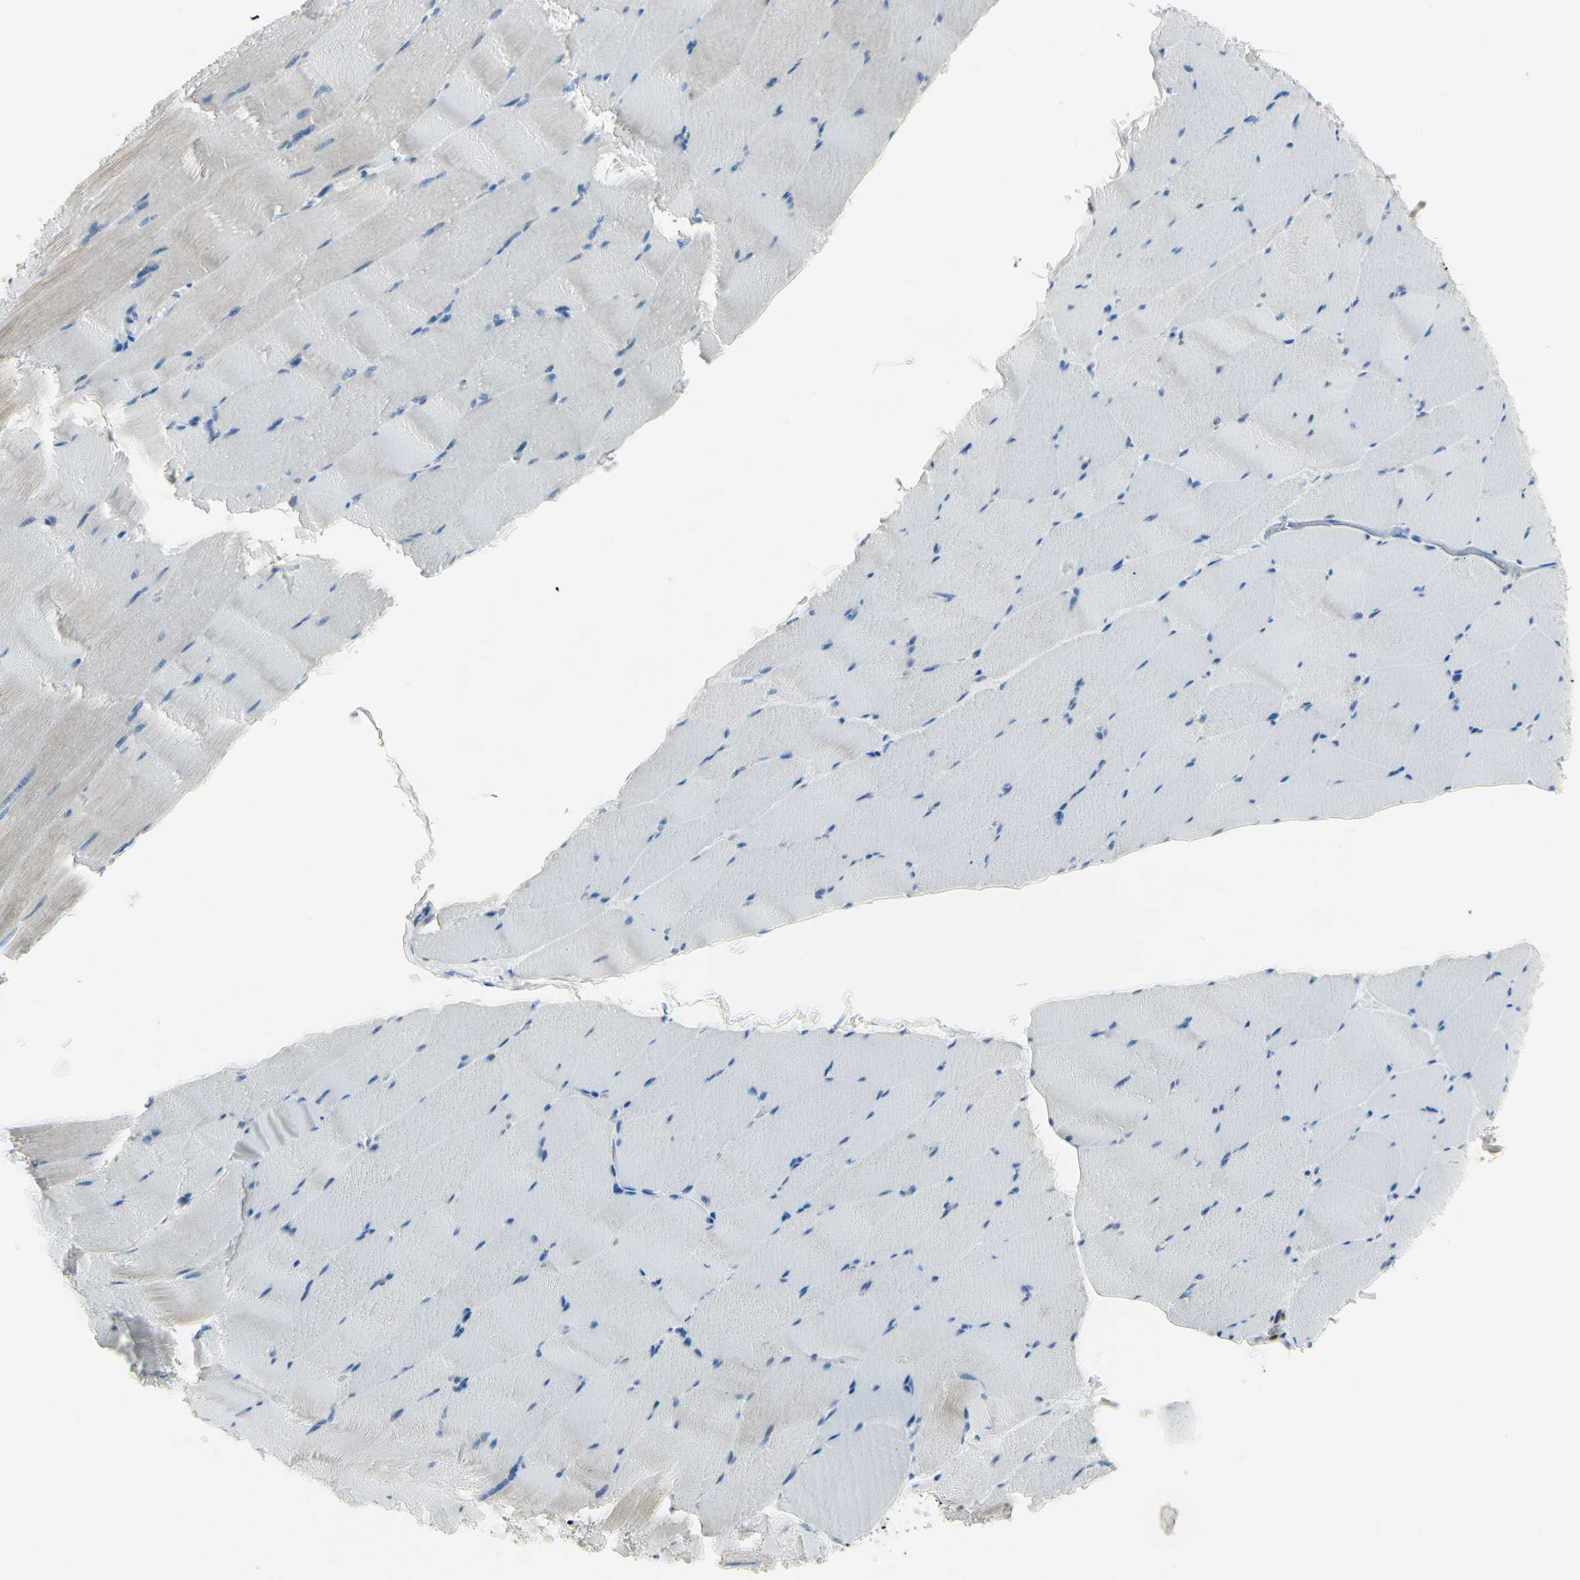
{"staining": {"intensity": "moderate", "quantity": "25%-75%", "location": "cytoplasmic/membranous"}, "tissue": "skeletal muscle", "cell_type": "Myocytes", "image_type": "normal", "snomed": [{"axis": "morphology", "description": "Normal tissue, NOS"}, {"axis": "topography", "description": "Skeletal muscle"}], "caption": "A brown stain shows moderate cytoplasmic/membranous expression of a protein in myocytes of normal skeletal muscle. Immunohistochemistry stains the protein of interest in brown and the nuclei are stained blue.", "gene": "ZNF557", "patient": {"sex": "male", "age": 62}}